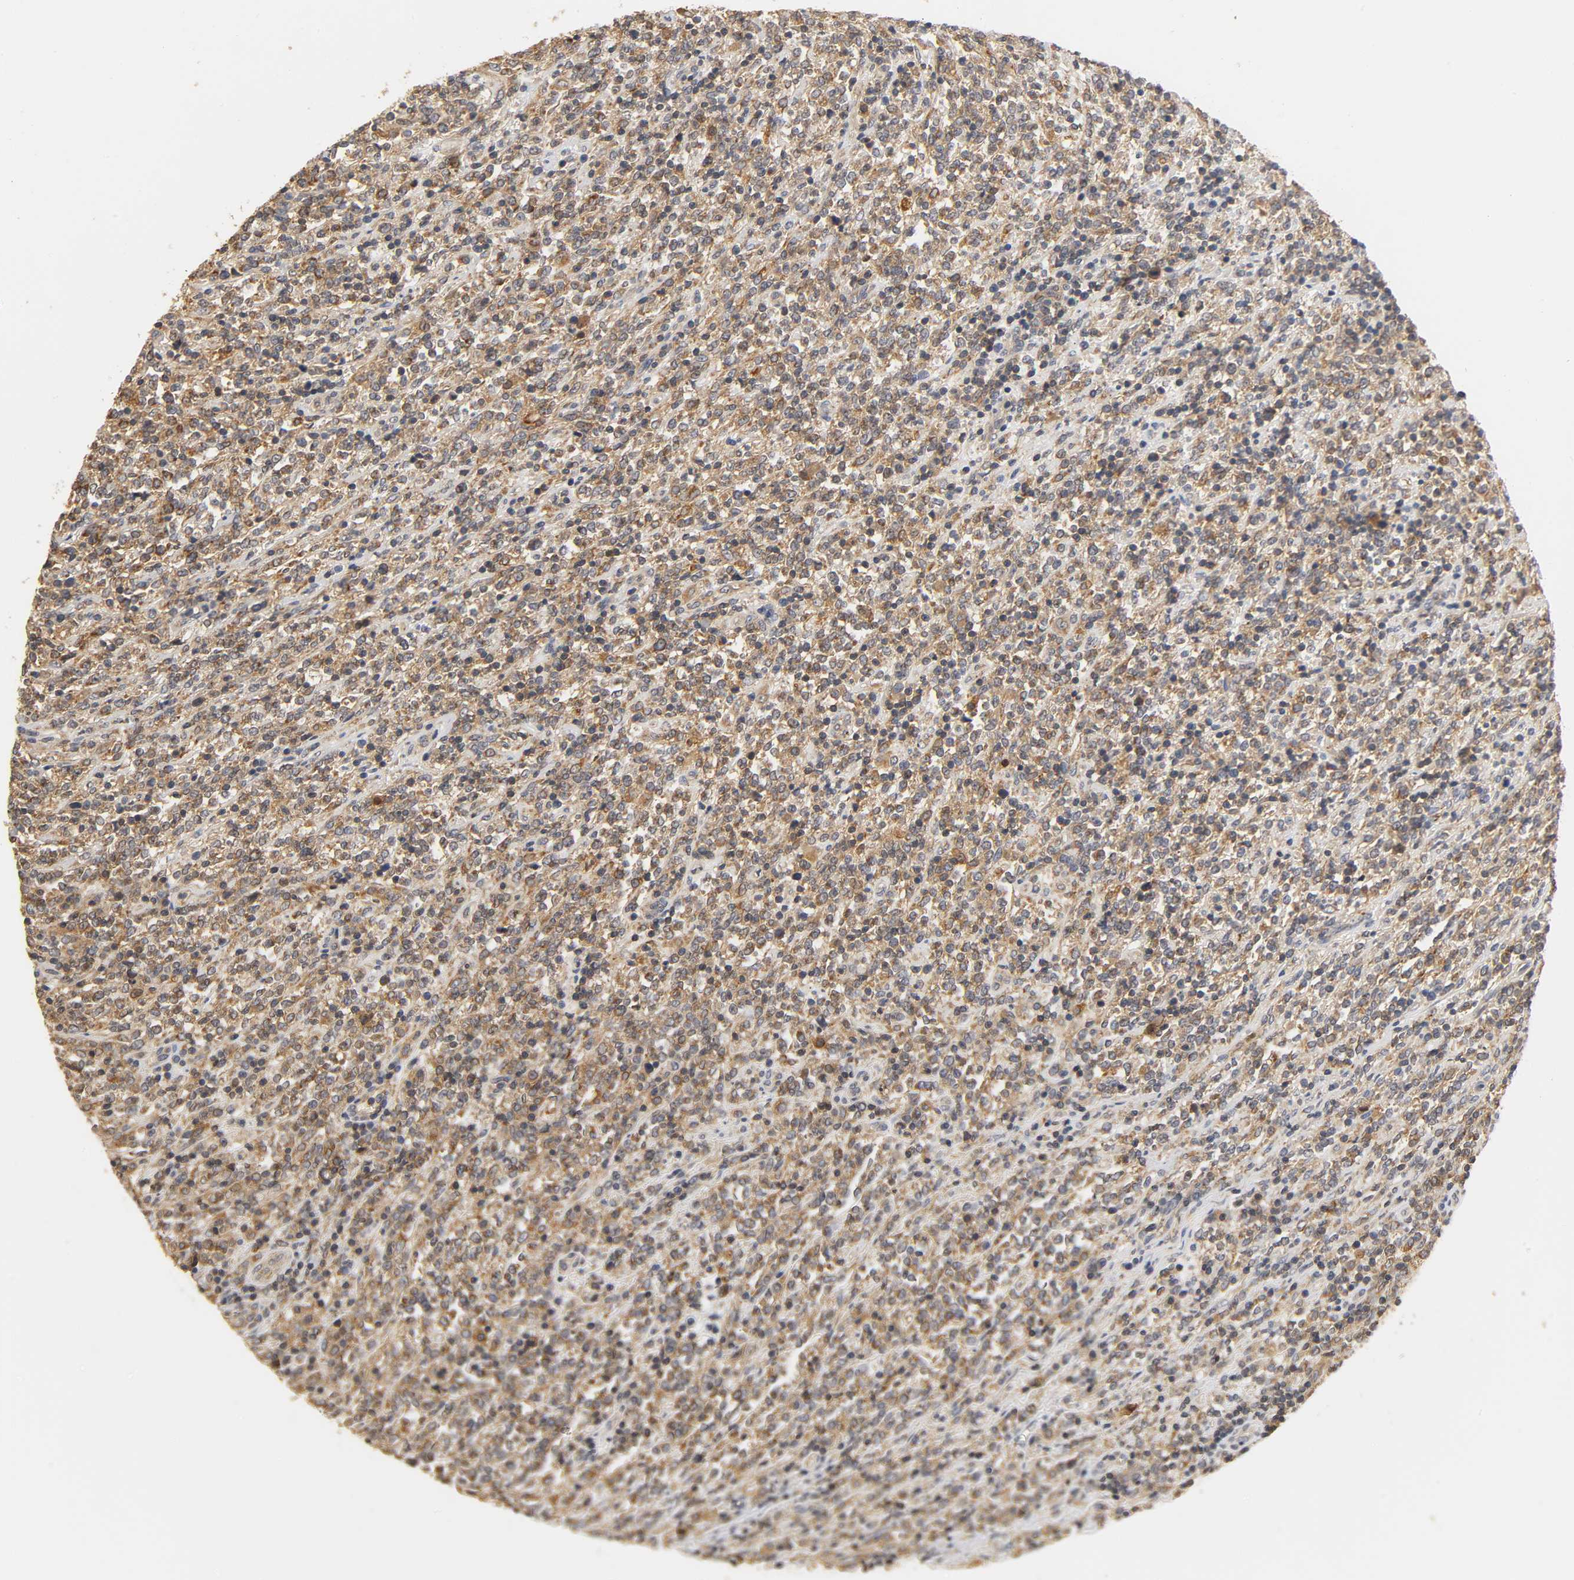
{"staining": {"intensity": "moderate", "quantity": ">75%", "location": "cytoplasmic/membranous"}, "tissue": "lymphoma", "cell_type": "Tumor cells", "image_type": "cancer", "snomed": [{"axis": "morphology", "description": "Malignant lymphoma, non-Hodgkin's type, High grade"}, {"axis": "topography", "description": "Soft tissue"}], "caption": "A high-resolution histopathology image shows immunohistochemistry staining of lymphoma, which displays moderate cytoplasmic/membranous expression in about >75% of tumor cells.", "gene": "SCAP", "patient": {"sex": "male", "age": 18}}